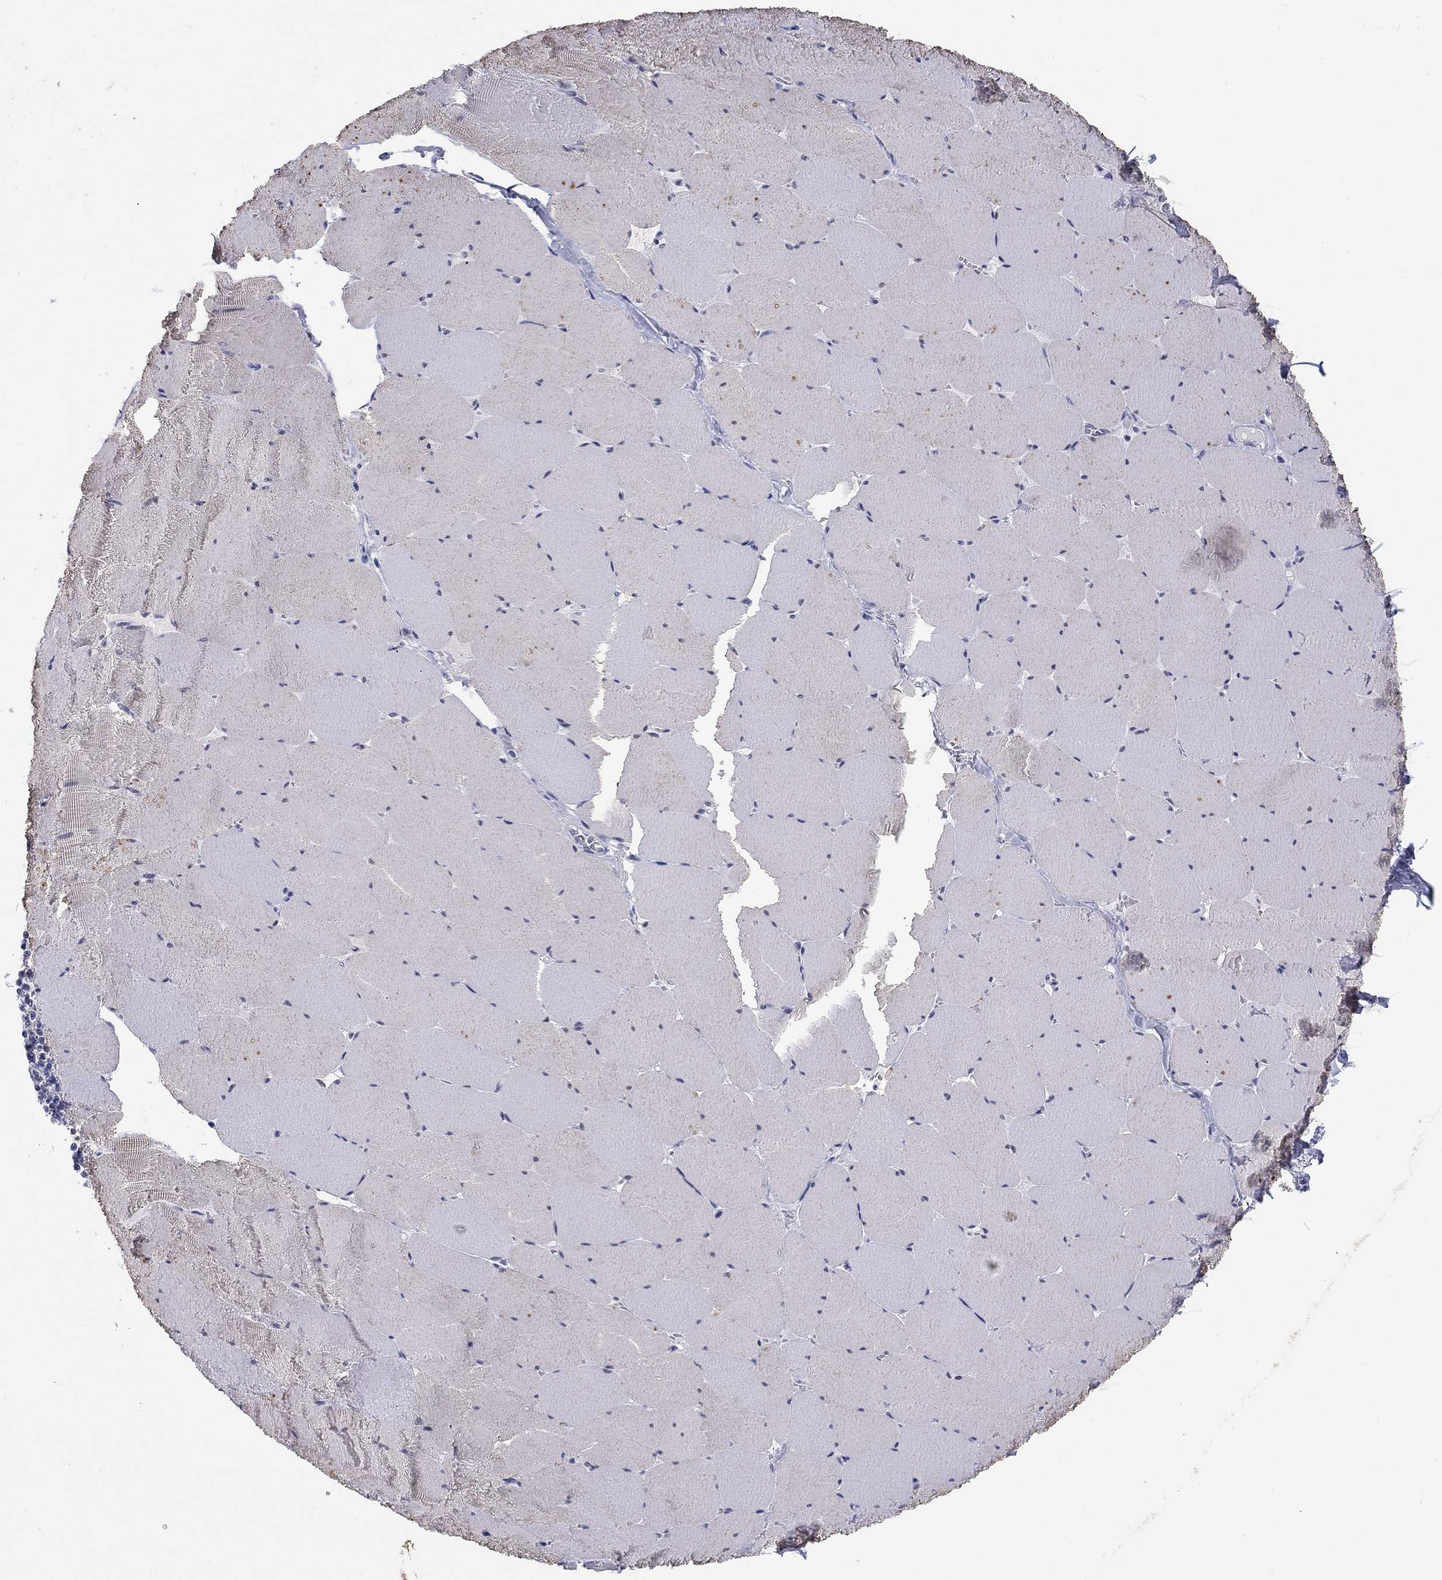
{"staining": {"intensity": "negative", "quantity": "none", "location": "none"}, "tissue": "skeletal muscle", "cell_type": "Myocytes", "image_type": "normal", "snomed": [{"axis": "morphology", "description": "Normal tissue, NOS"}, {"axis": "morphology", "description": "Malignant melanoma, Metastatic site"}, {"axis": "topography", "description": "Skeletal muscle"}], "caption": "This is a histopathology image of immunohistochemistry (IHC) staining of normal skeletal muscle, which shows no expression in myocytes.", "gene": "GRIN1", "patient": {"sex": "male", "age": 50}}